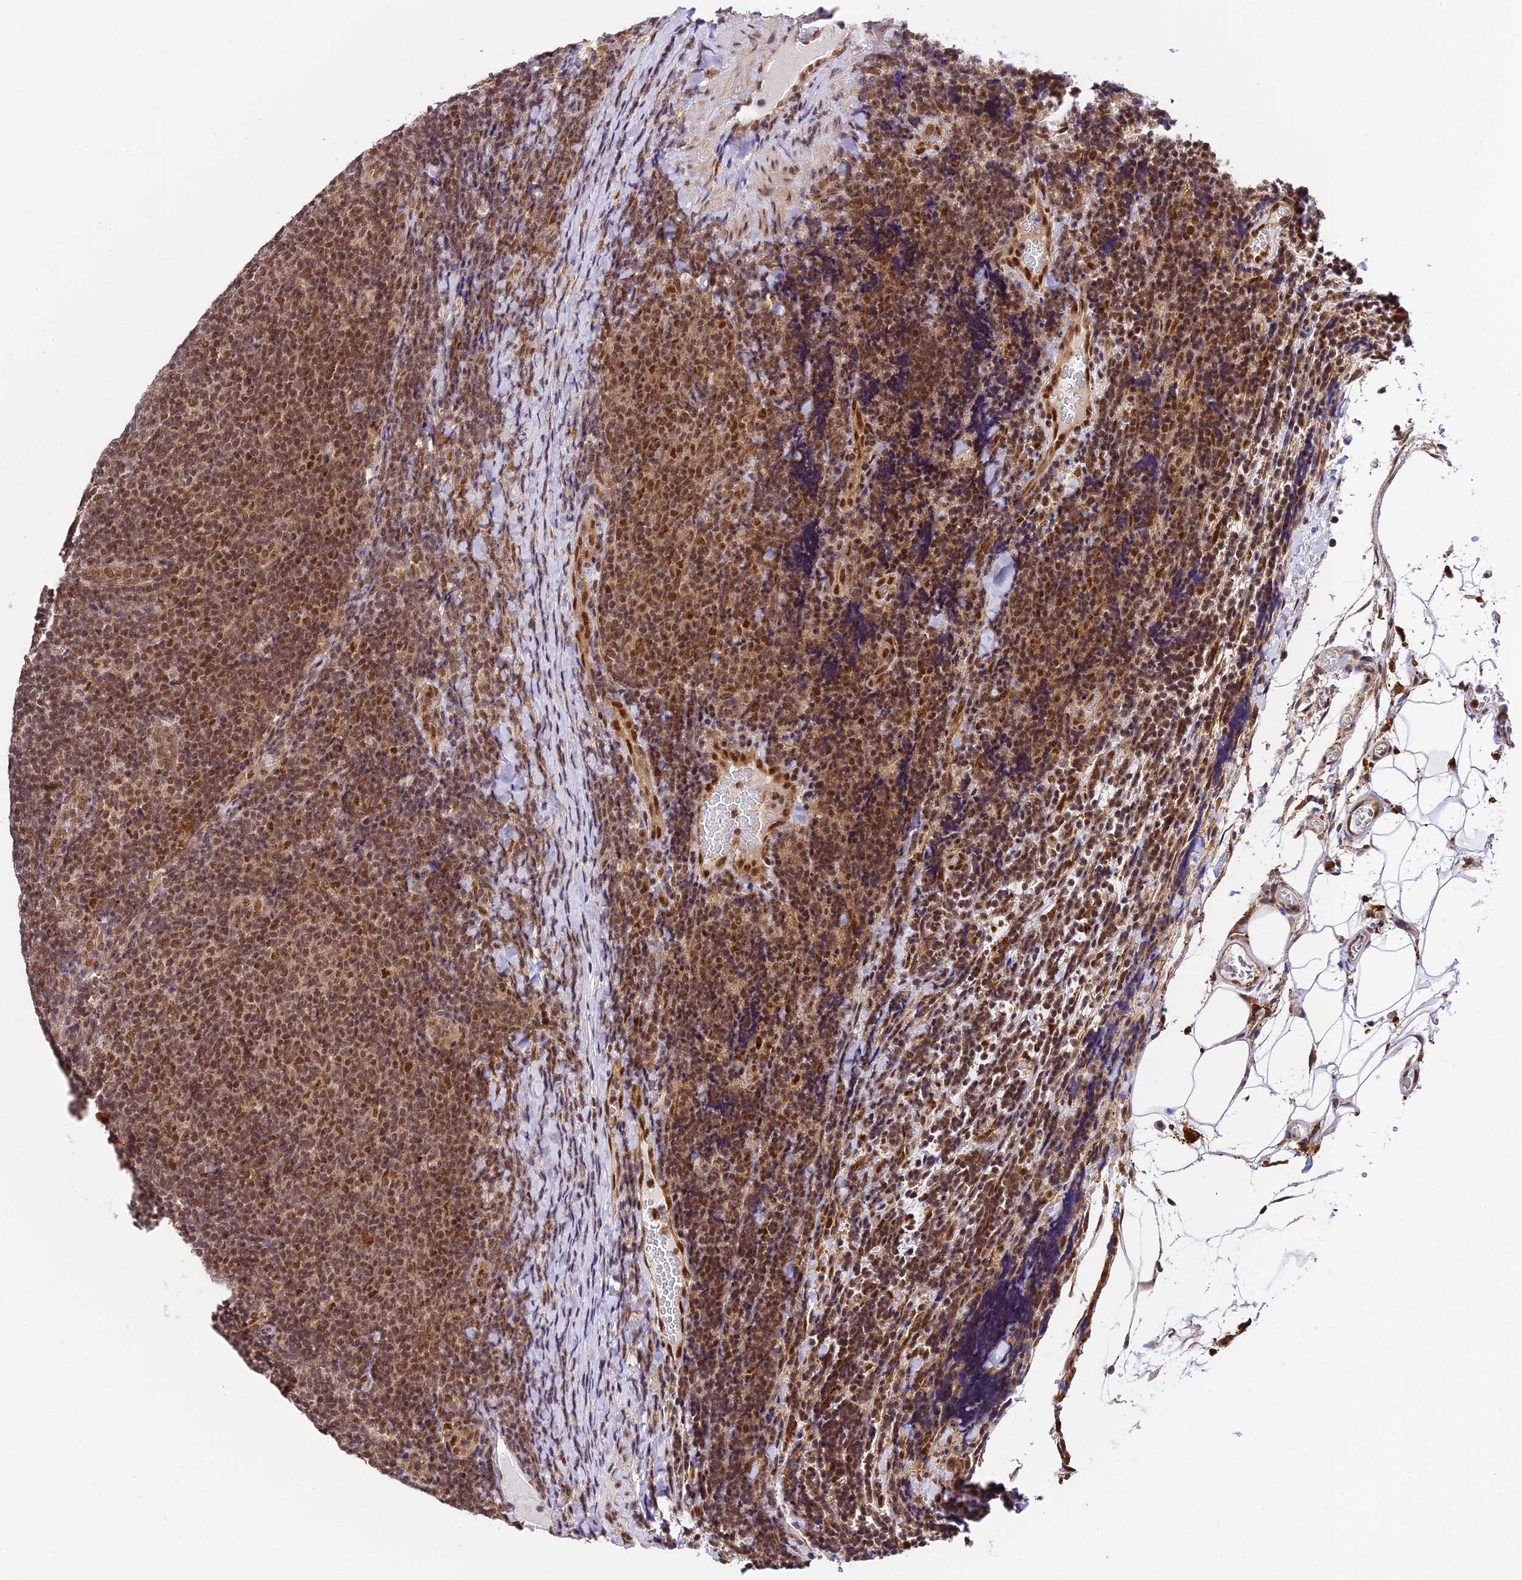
{"staining": {"intensity": "moderate", "quantity": "25%-75%", "location": "nuclear"}, "tissue": "lymphoma", "cell_type": "Tumor cells", "image_type": "cancer", "snomed": [{"axis": "morphology", "description": "Malignant lymphoma, non-Hodgkin's type, Low grade"}, {"axis": "topography", "description": "Lymph node"}], "caption": "IHC photomicrograph of neoplastic tissue: human malignant lymphoma, non-Hodgkin's type (low-grade) stained using IHC demonstrates medium levels of moderate protein expression localized specifically in the nuclear of tumor cells, appearing as a nuclear brown color.", "gene": "TRIM22", "patient": {"sex": "male", "age": 66}}